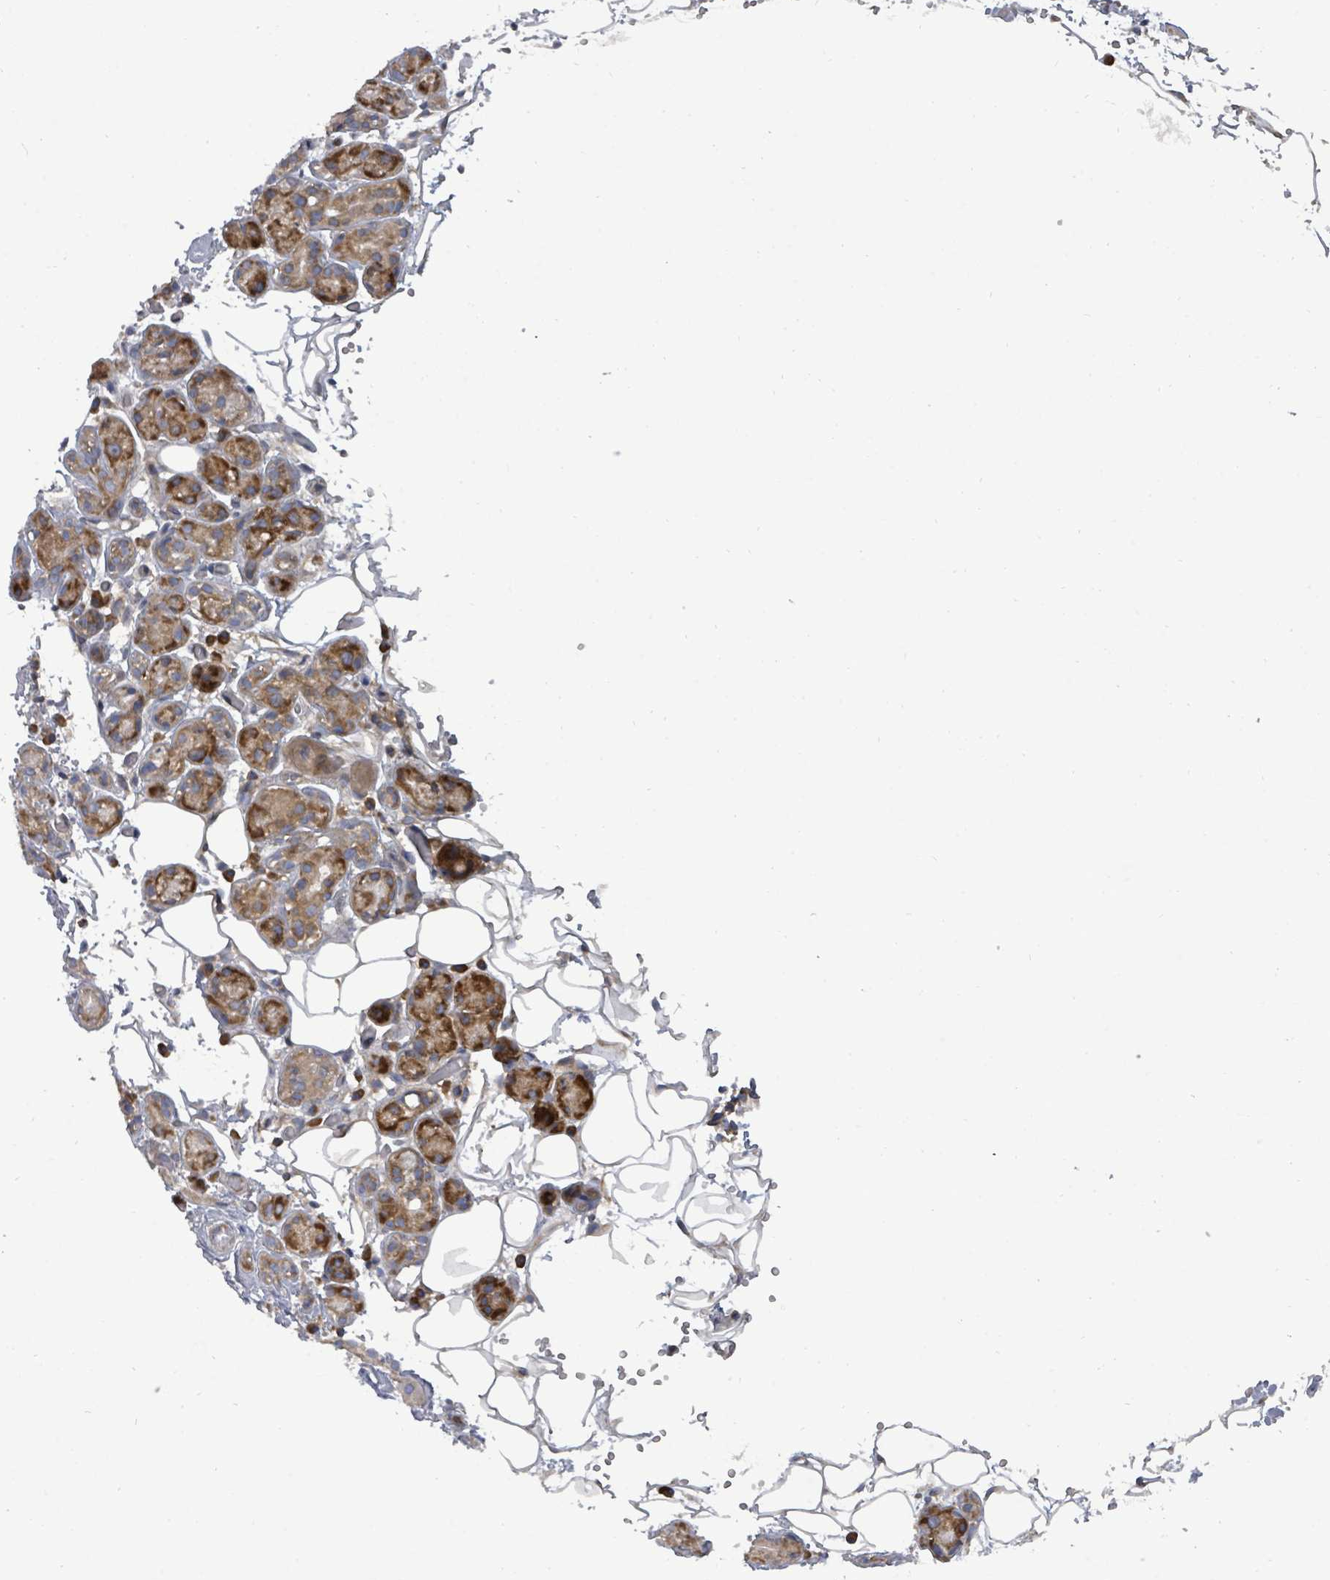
{"staining": {"intensity": "strong", "quantity": "25%-75%", "location": "cytoplasmic/membranous"}, "tissue": "salivary gland", "cell_type": "Glandular cells", "image_type": "normal", "snomed": [{"axis": "morphology", "description": "Normal tissue, NOS"}, {"axis": "topography", "description": "Salivary gland"}], "caption": "Strong cytoplasmic/membranous protein expression is appreciated in about 25%-75% of glandular cells in salivary gland.", "gene": "EIF3CL", "patient": {"sex": "male", "age": 82}}